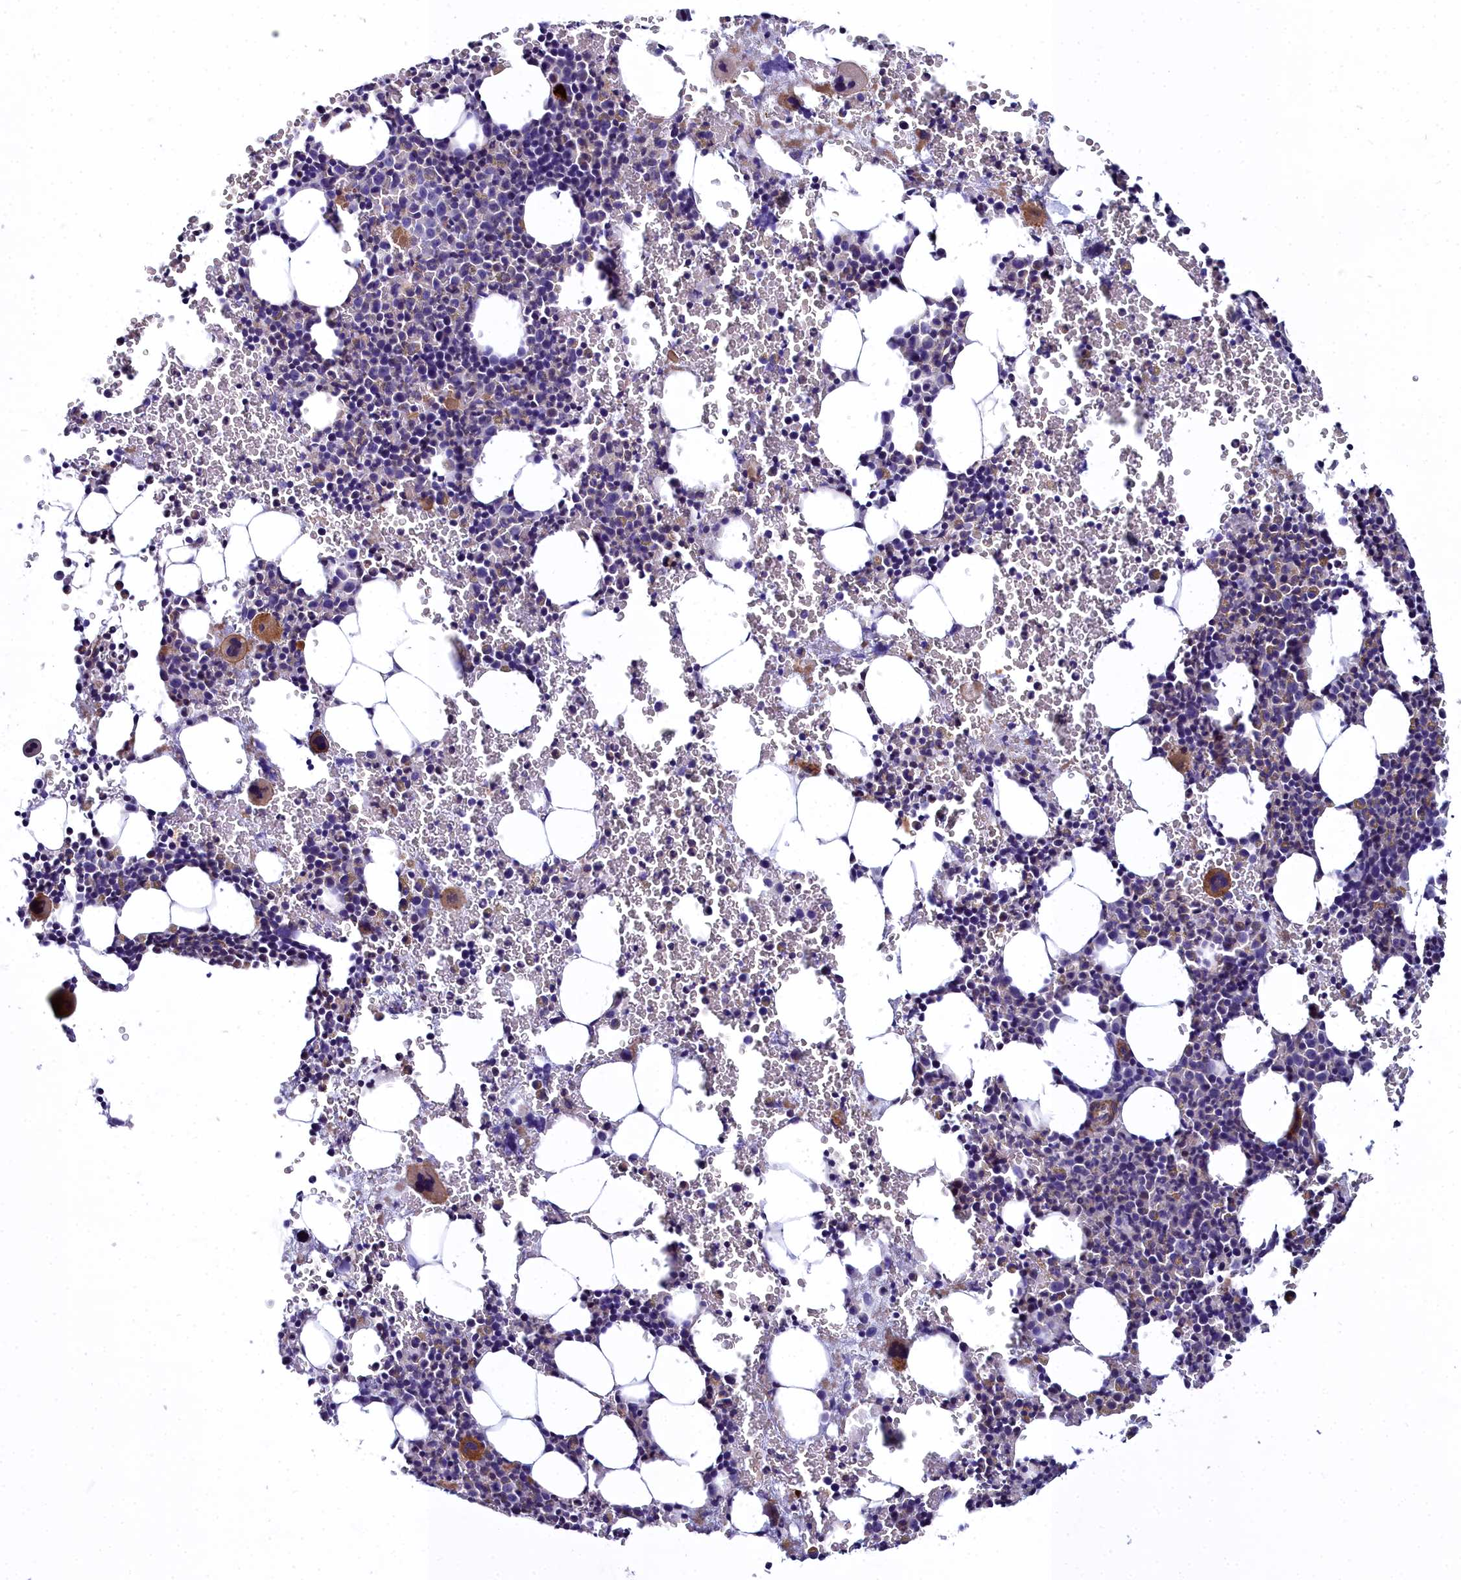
{"staining": {"intensity": "moderate", "quantity": "<25%", "location": "cytoplasmic/membranous"}, "tissue": "bone marrow", "cell_type": "Hematopoietic cells", "image_type": "normal", "snomed": [{"axis": "morphology", "description": "Normal tissue, NOS"}, {"axis": "topography", "description": "Bone marrow"}], "caption": "Immunohistochemical staining of normal human bone marrow exhibits <25% levels of moderate cytoplasmic/membranous protein staining in approximately <25% of hematopoietic cells. (DAB = brown stain, brightfield microscopy at high magnification).", "gene": "FADS3", "patient": {"sex": "male", "age": 41}}